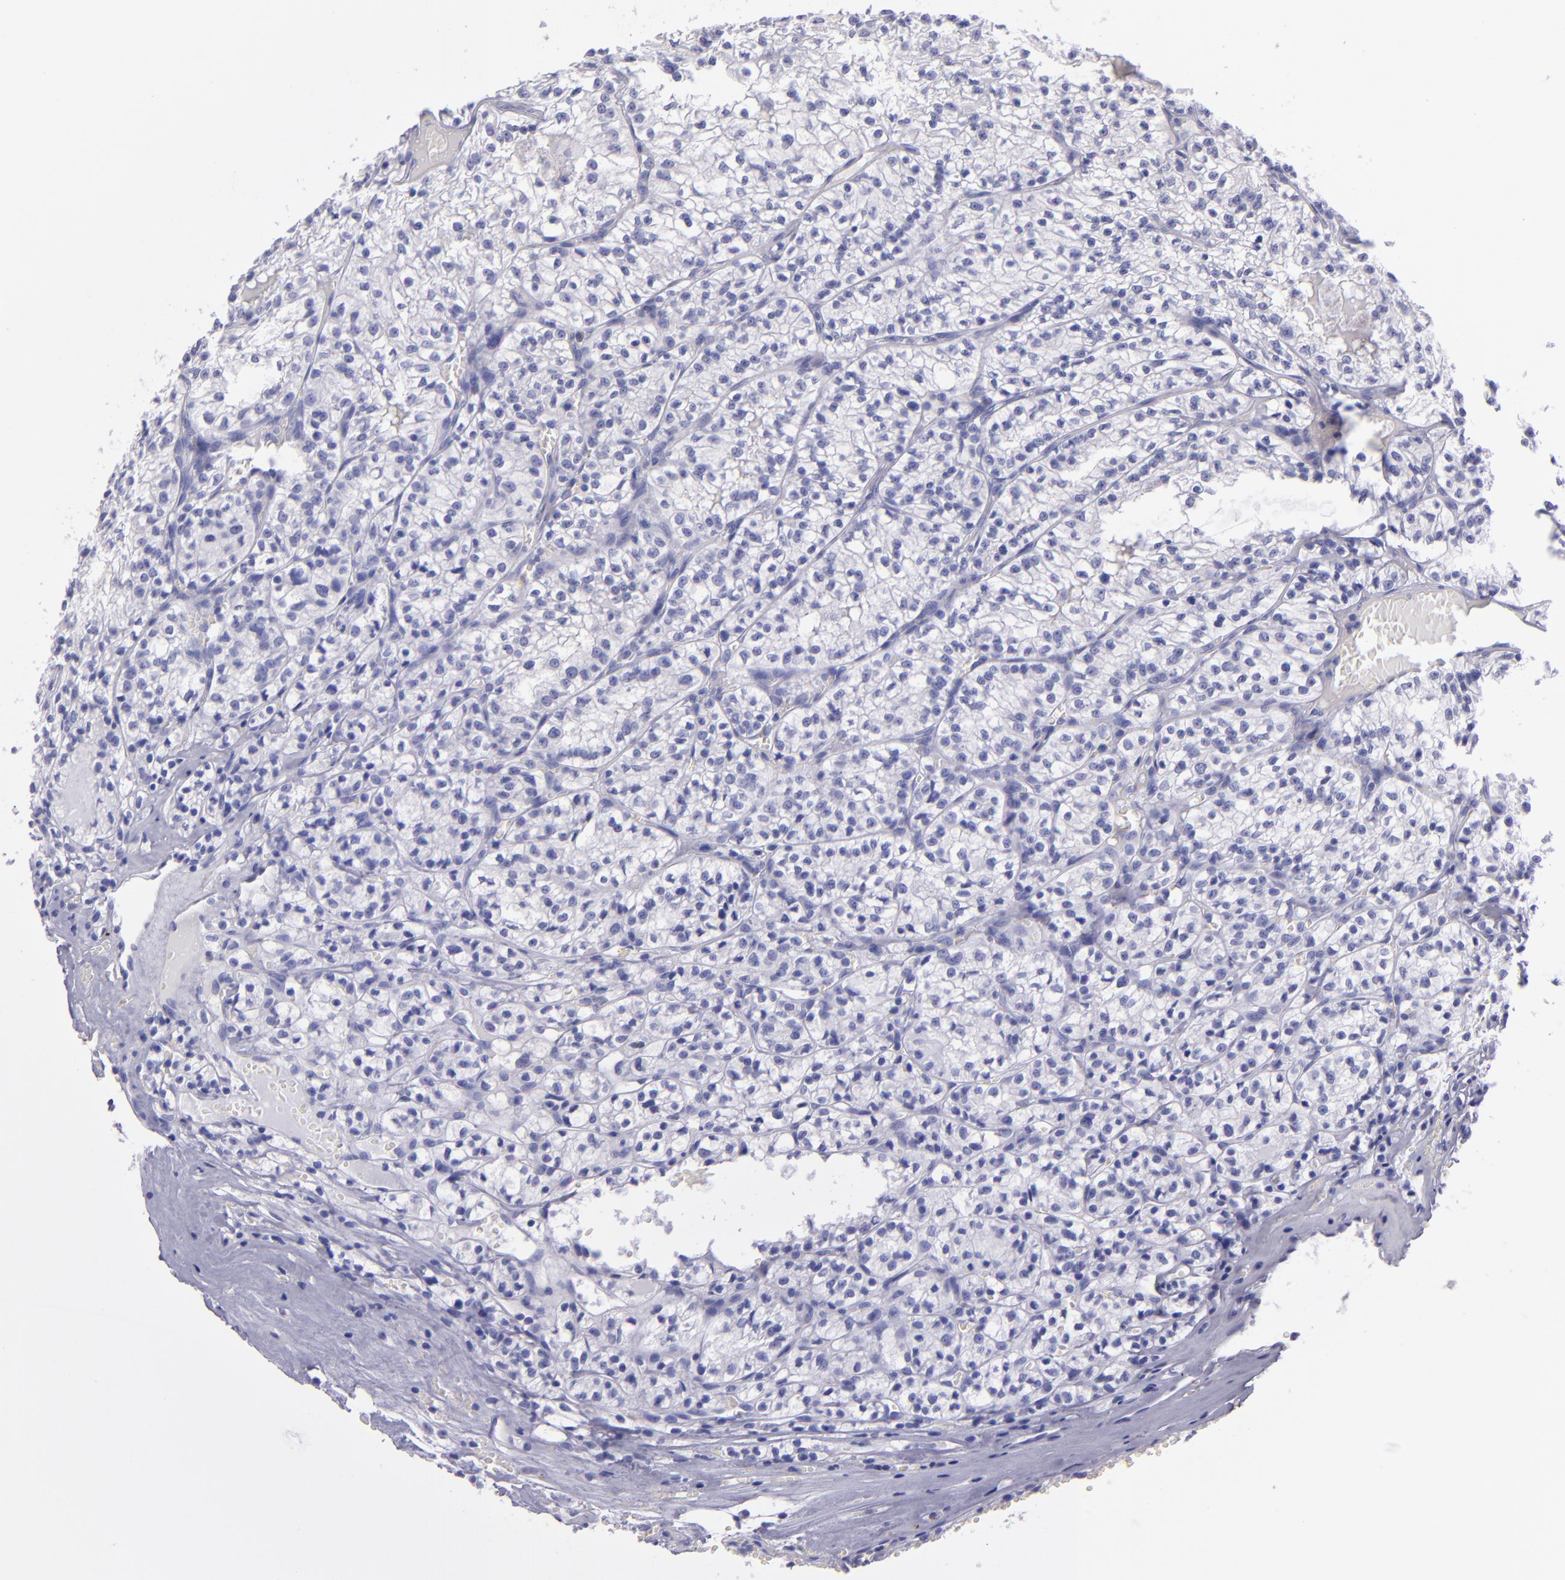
{"staining": {"intensity": "negative", "quantity": "none", "location": "none"}, "tissue": "renal cancer", "cell_type": "Tumor cells", "image_type": "cancer", "snomed": [{"axis": "morphology", "description": "Adenocarcinoma, NOS"}, {"axis": "topography", "description": "Kidney"}], "caption": "This is a histopathology image of immunohistochemistry staining of renal adenocarcinoma, which shows no expression in tumor cells.", "gene": "TNNT3", "patient": {"sex": "male", "age": 61}}